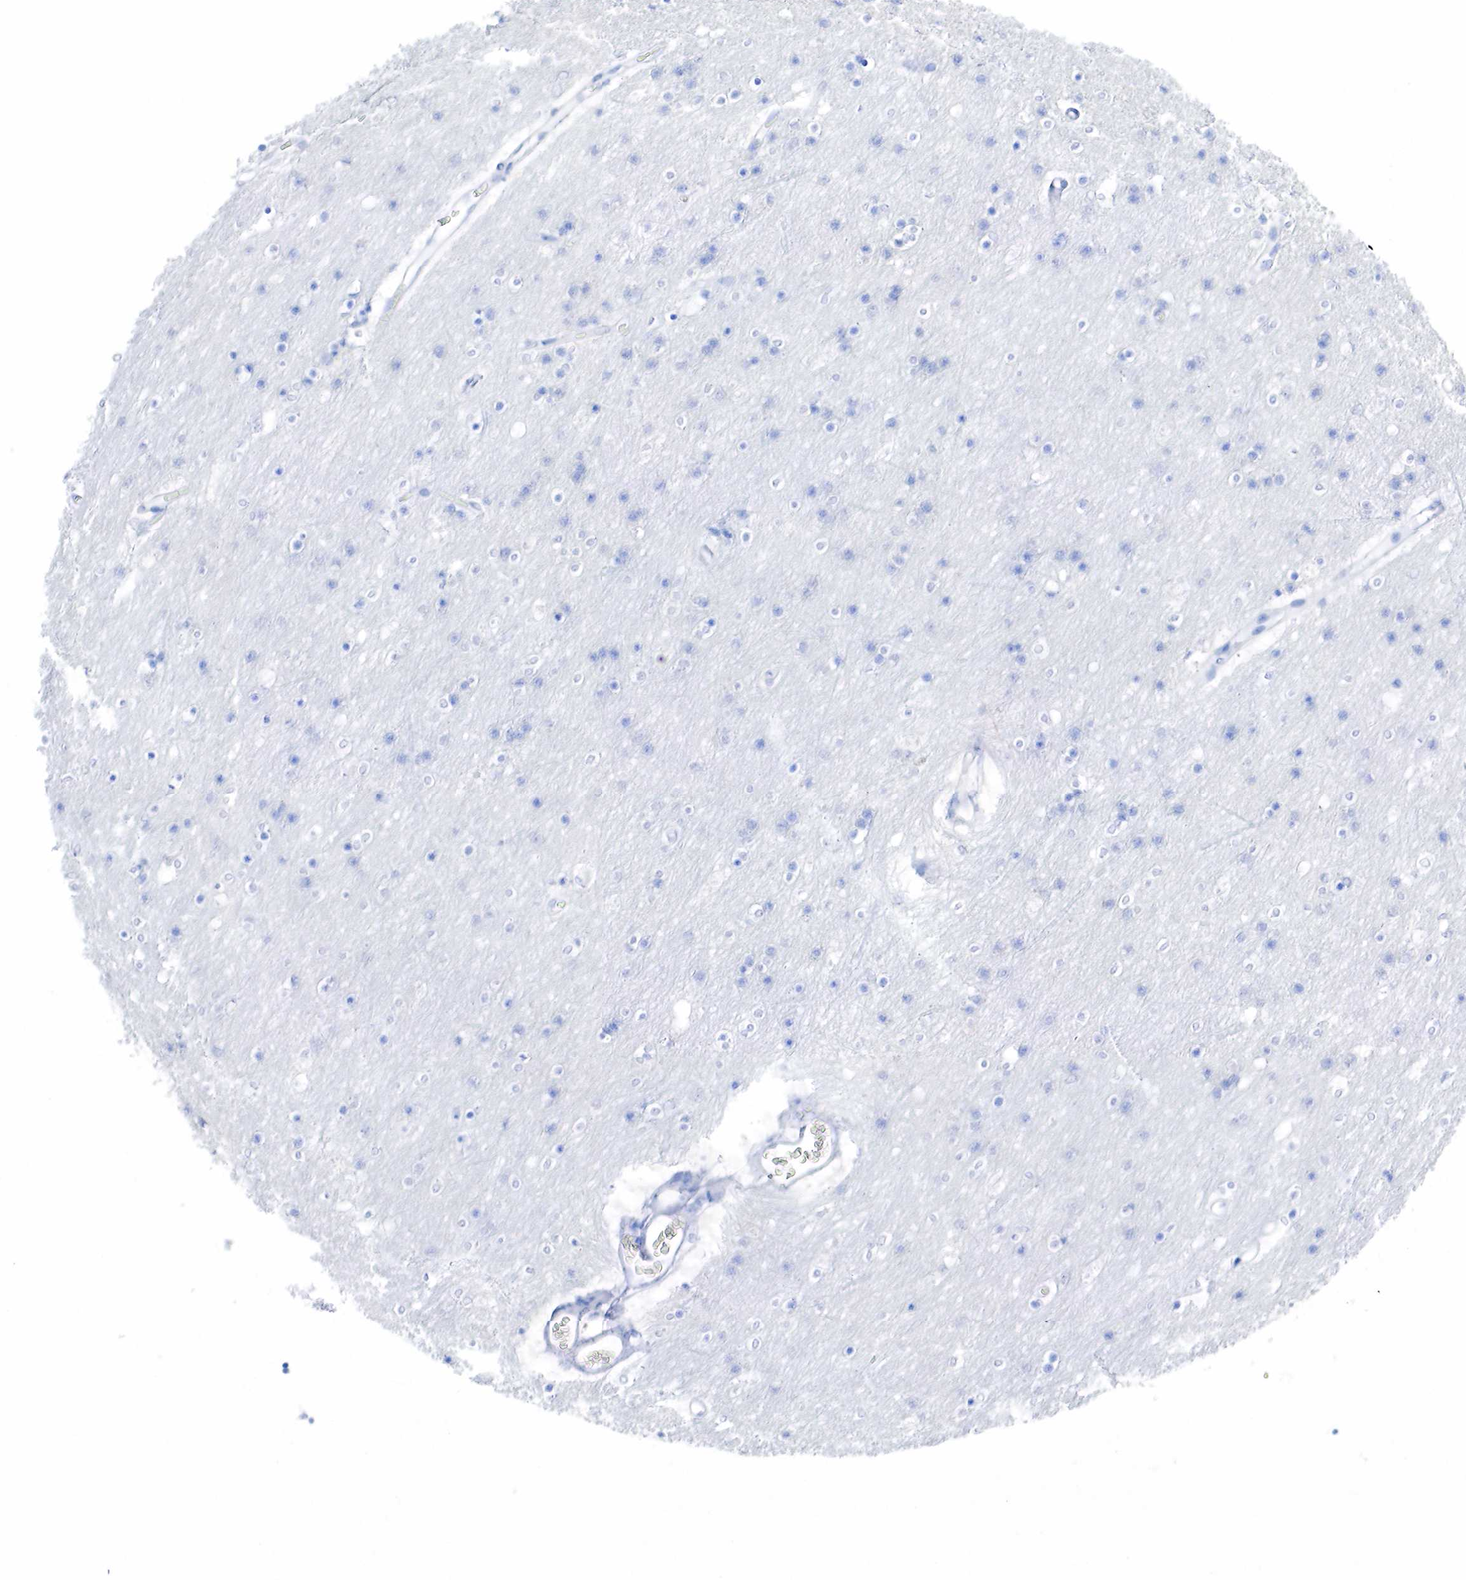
{"staining": {"intensity": "negative", "quantity": "none", "location": "none"}, "tissue": "cerebral cortex", "cell_type": "Endothelial cells", "image_type": "normal", "snomed": [{"axis": "morphology", "description": "Normal tissue, NOS"}, {"axis": "topography", "description": "Cerebral cortex"}], "caption": "A histopathology image of cerebral cortex stained for a protein exhibits no brown staining in endothelial cells.", "gene": "KRT18", "patient": {"sex": "female", "age": 54}}